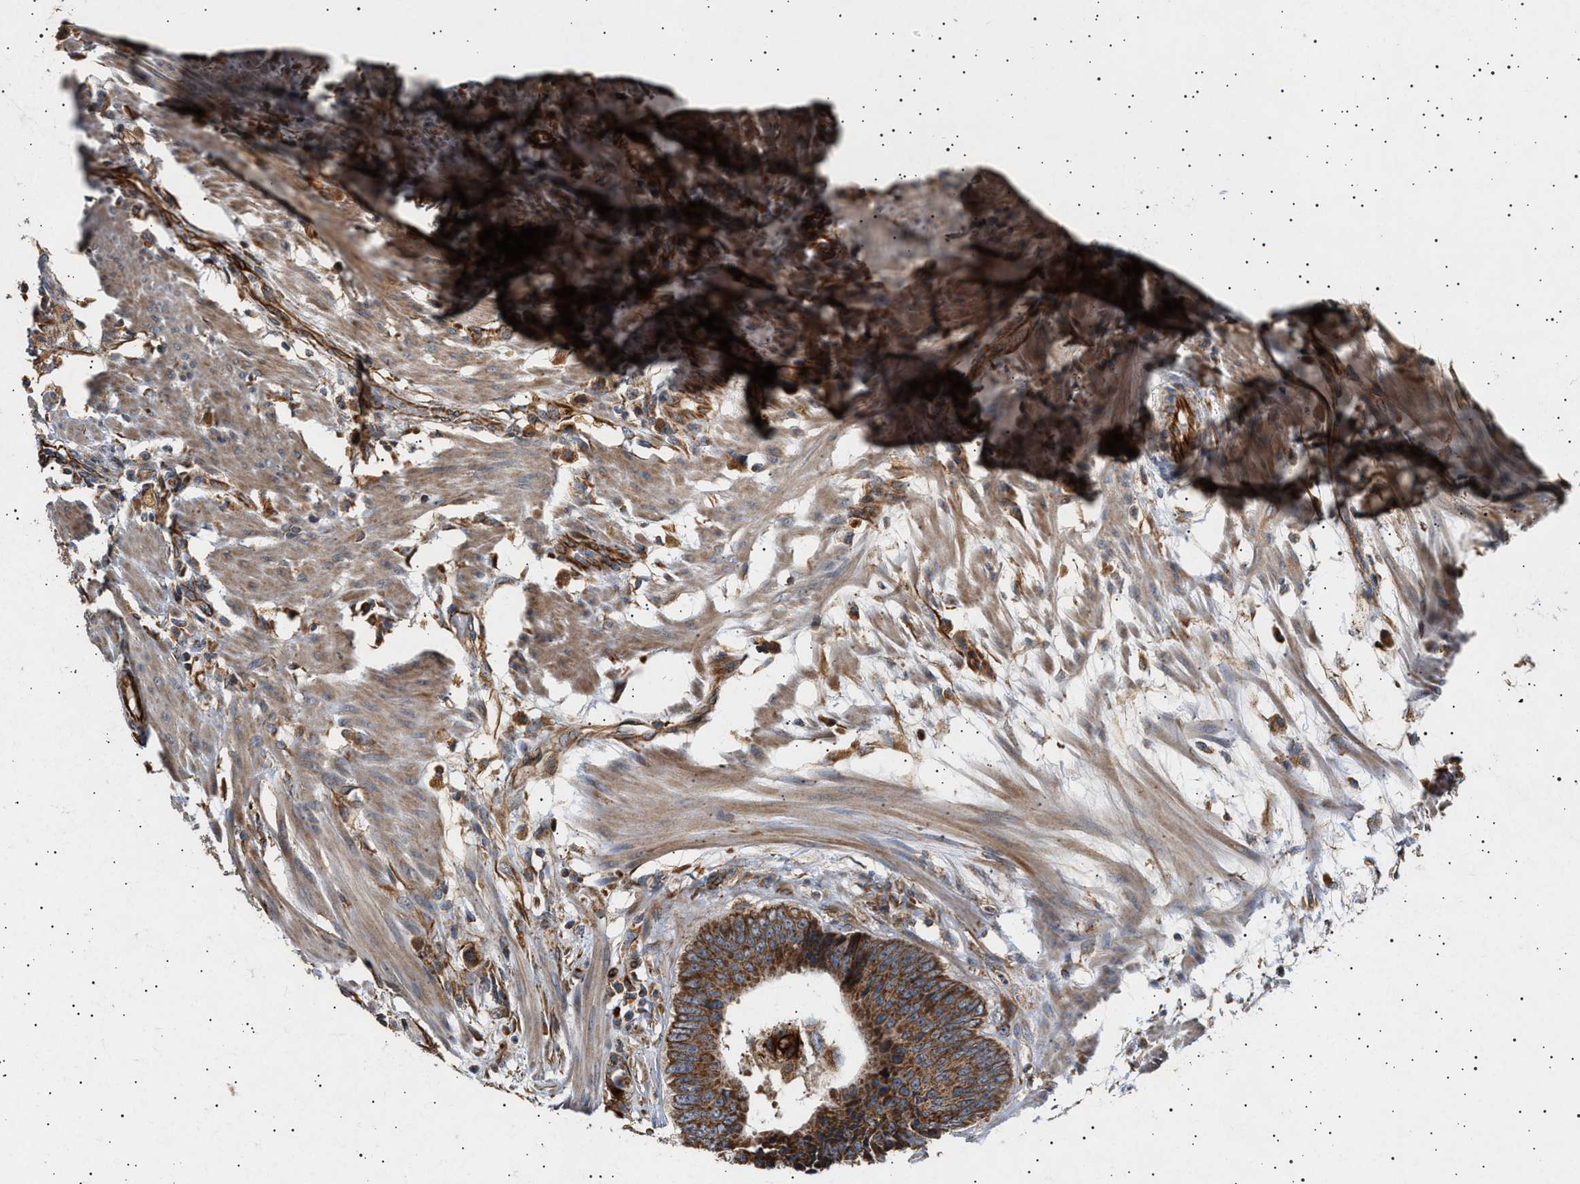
{"staining": {"intensity": "moderate", "quantity": ">75%", "location": "cytoplasmic/membranous"}, "tissue": "colorectal cancer", "cell_type": "Tumor cells", "image_type": "cancer", "snomed": [{"axis": "morphology", "description": "Adenocarcinoma, NOS"}, {"axis": "topography", "description": "Colon"}], "caption": "Human colorectal cancer (adenocarcinoma) stained with a brown dye reveals moderate cytoplasmic/membranous positive positivity in about >75% of tumor cells.", "gene": "TRUB2", "patient": {"sex": "male", "age": 56}}